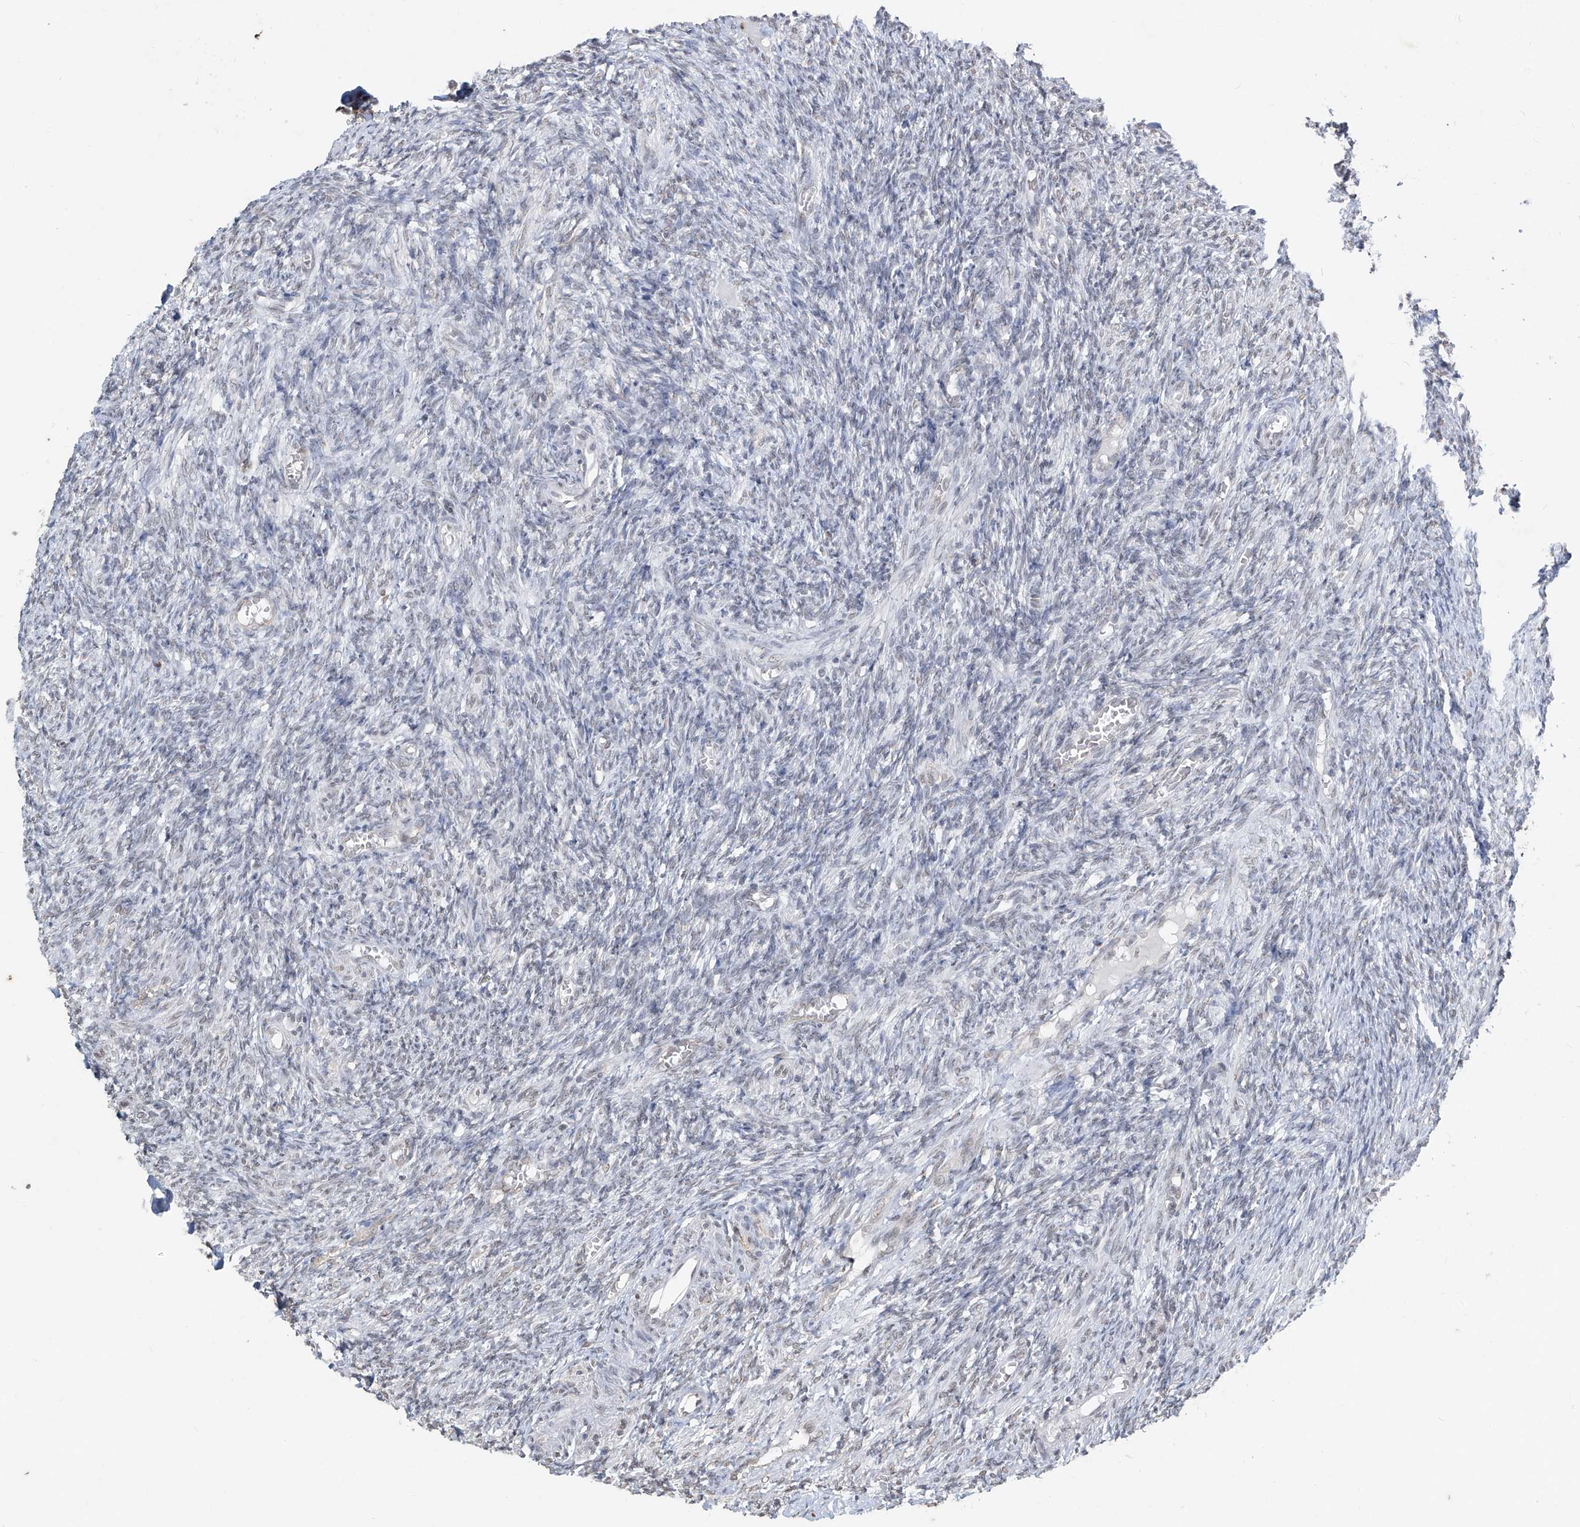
{"staining": {"intensity": "negative", "quantity": "none", "location": "none"}, "tissue": "ovary", "cell_type": "Ovarian stroma cells", "image_type": "normal", "snomed": [{"axis": "morphology", "description": "Normal tissue, NOS"}, {"axis": "topography", "description": "Ovary"}], "caption": "IHC histopathology image of unremarkable ovary: ovary stained with DAB exhibits no significant protein expression in ovarian stroma cells. The staining was performed using DAB to visualize the protein expression in brown, while the nuclei were stained in blue with hematoxylin (Magnification: 20x).", "gene": "TFEC", "patient": {"sex": "female", "age": 27}}